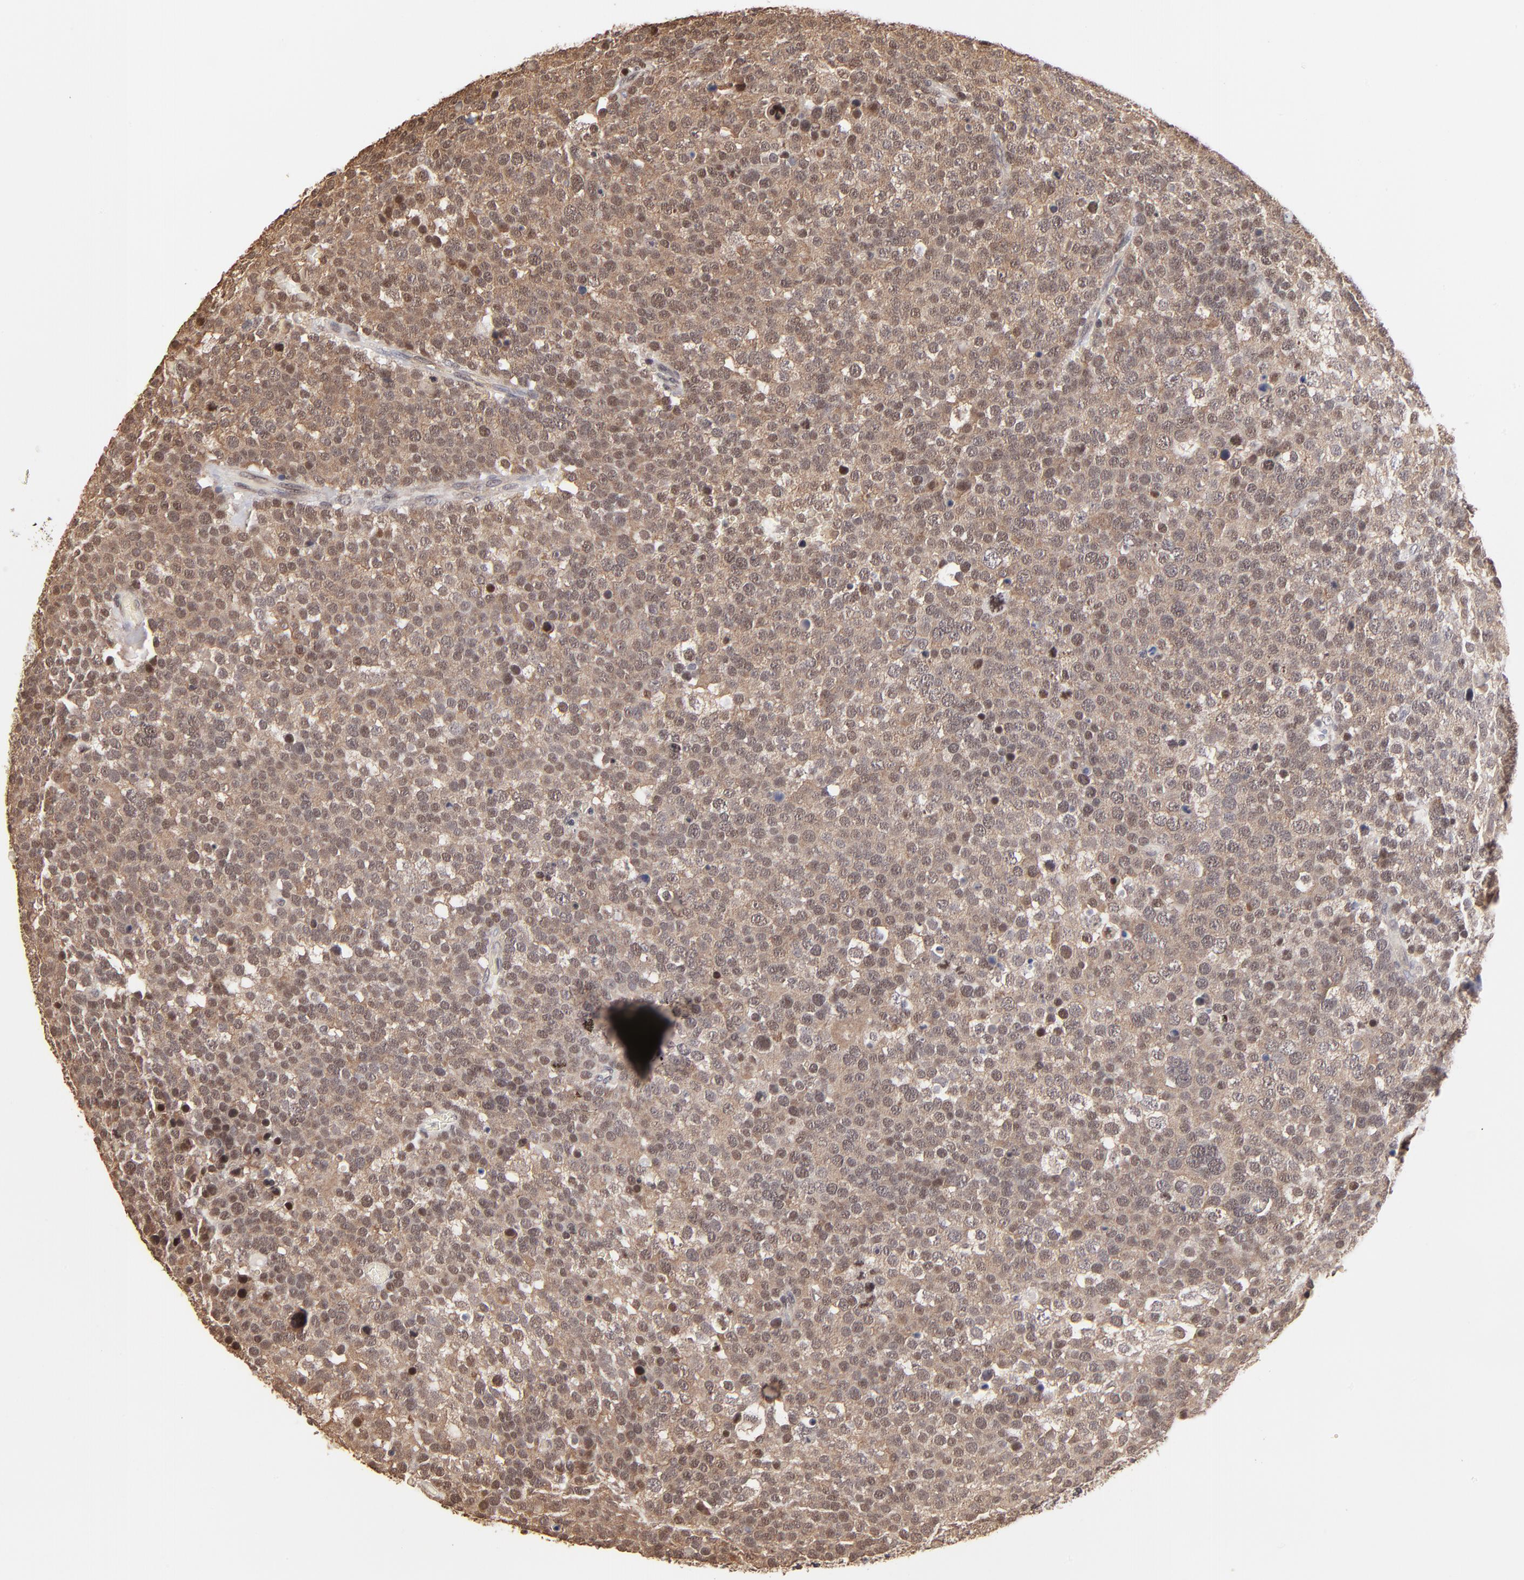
{"staining": {"intensity": "weak", "quantity": ">75%", "location": "cytoplasmic/membranous,nuclear"}, "tissue": "testis cancer", "cell_type": "Tumor cells", "image_type": "cancer", "snomed": [{"axis": "morphology", "description": "Seminoma, NOS"}, {"axis": "topography", "description": "Testis"}], "caption": "Immunohistochemical staining of human testis cancer exhibits weak cytoplasmic/membranous and nuclear protein positivity in about >75% of tumor cells. (Stains: DAB (3,3'-diaminobenzidine) in brown, nuclei in blue, Microscopy: brightfield microscopy at high magnification).", "gene": "BRPF1", "patient": {"sex": "male", "age": 71}}